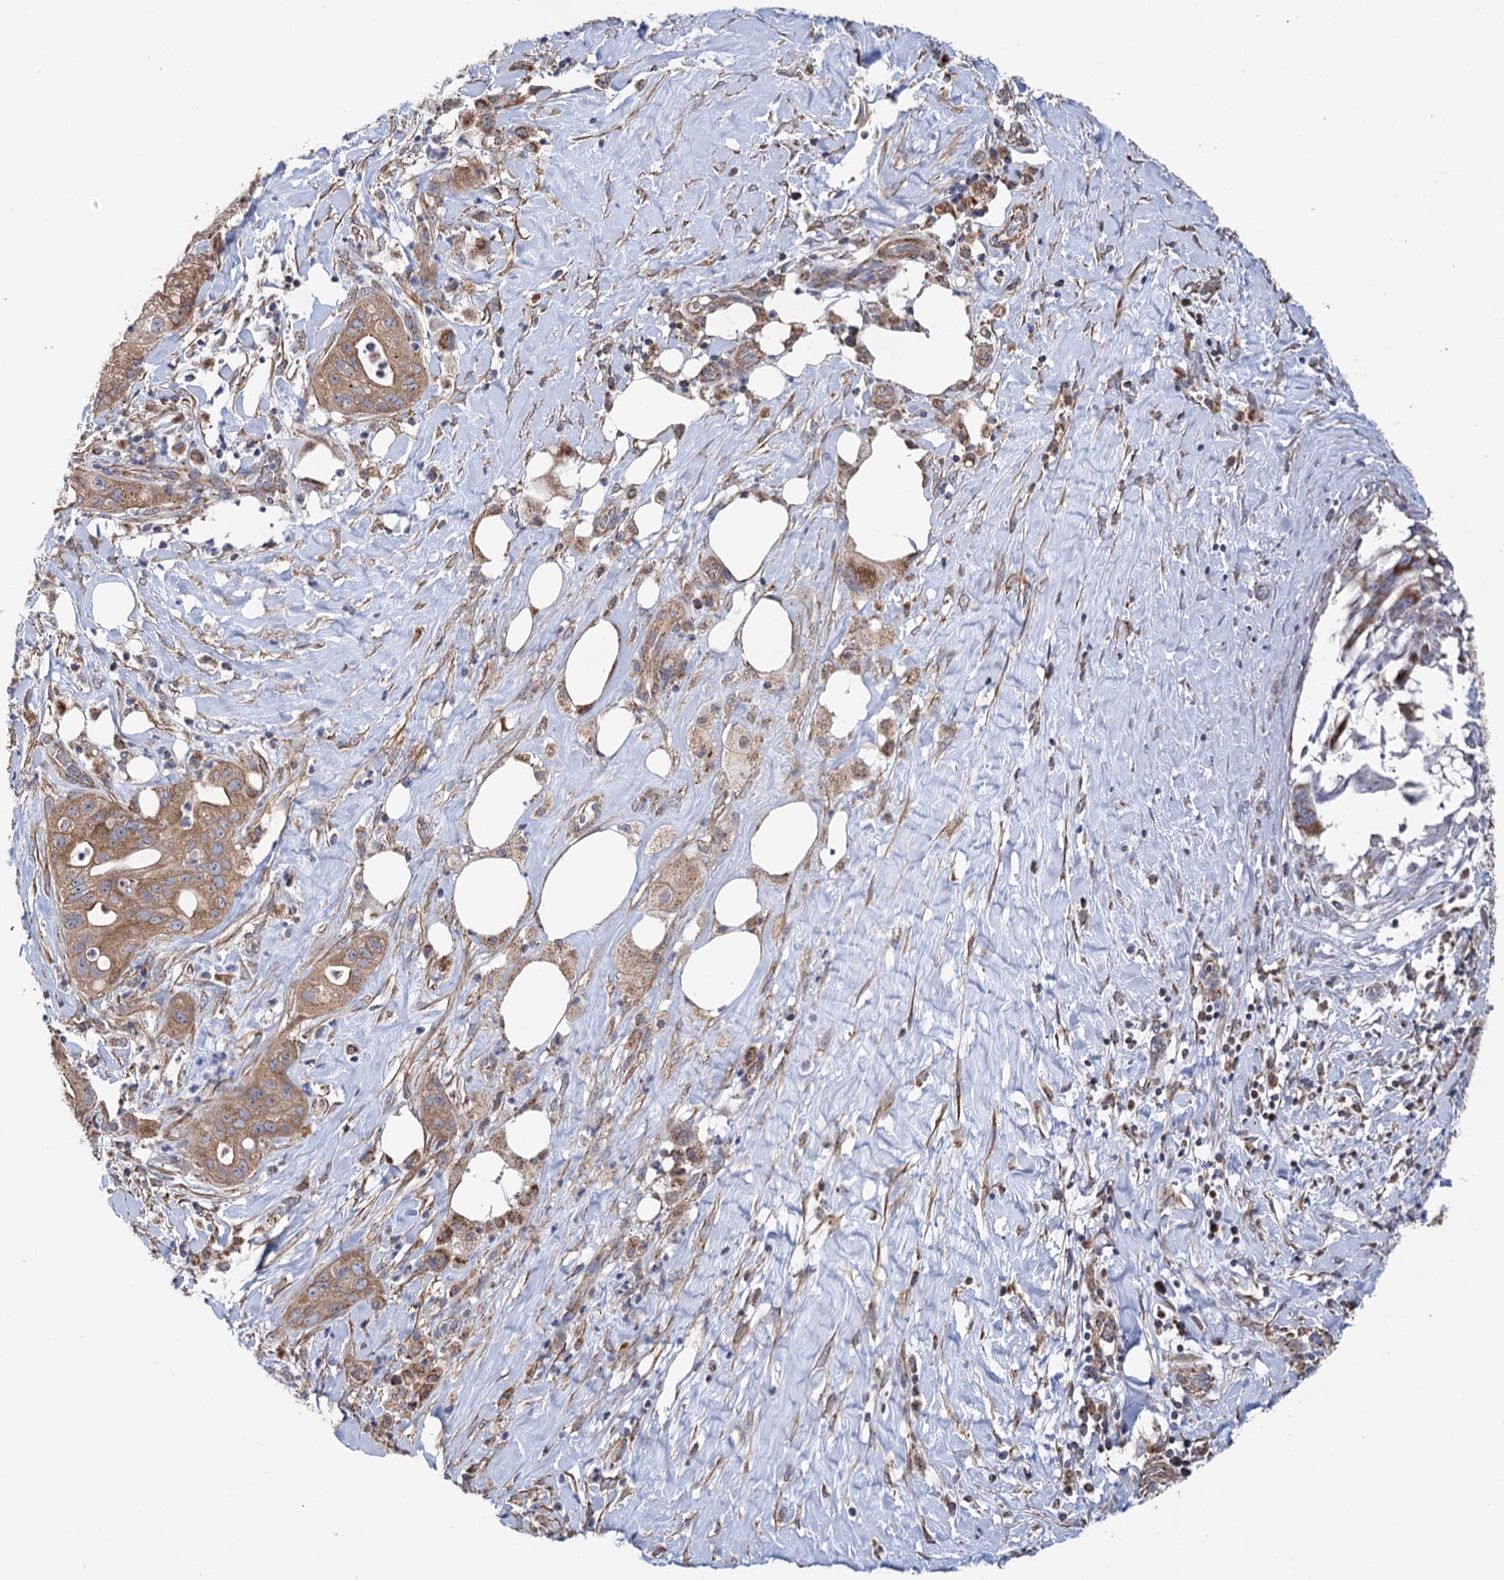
{"staining": {"intensity": "moderate", "quantity": ">75%", "location": "cytoplasmic/membranous"}, "tissue": "pancreatic cancer", "cell_type": "Tumor cells", "image_type": "cancer", "snomed": [{"axis": "morphology", "description": "Adenocarcinoma, NOS"}, {"axis": "topography", "description": "Pancreas"}], "caption": "Protein positivity by IHC reveals moderate cytoplasmic/membranous positivity in about >75% of tumor cells in adenocarcinoma (pancreatic).", "gene": "SUCLA2", "patient": {"sex": "male", "age": 58}}